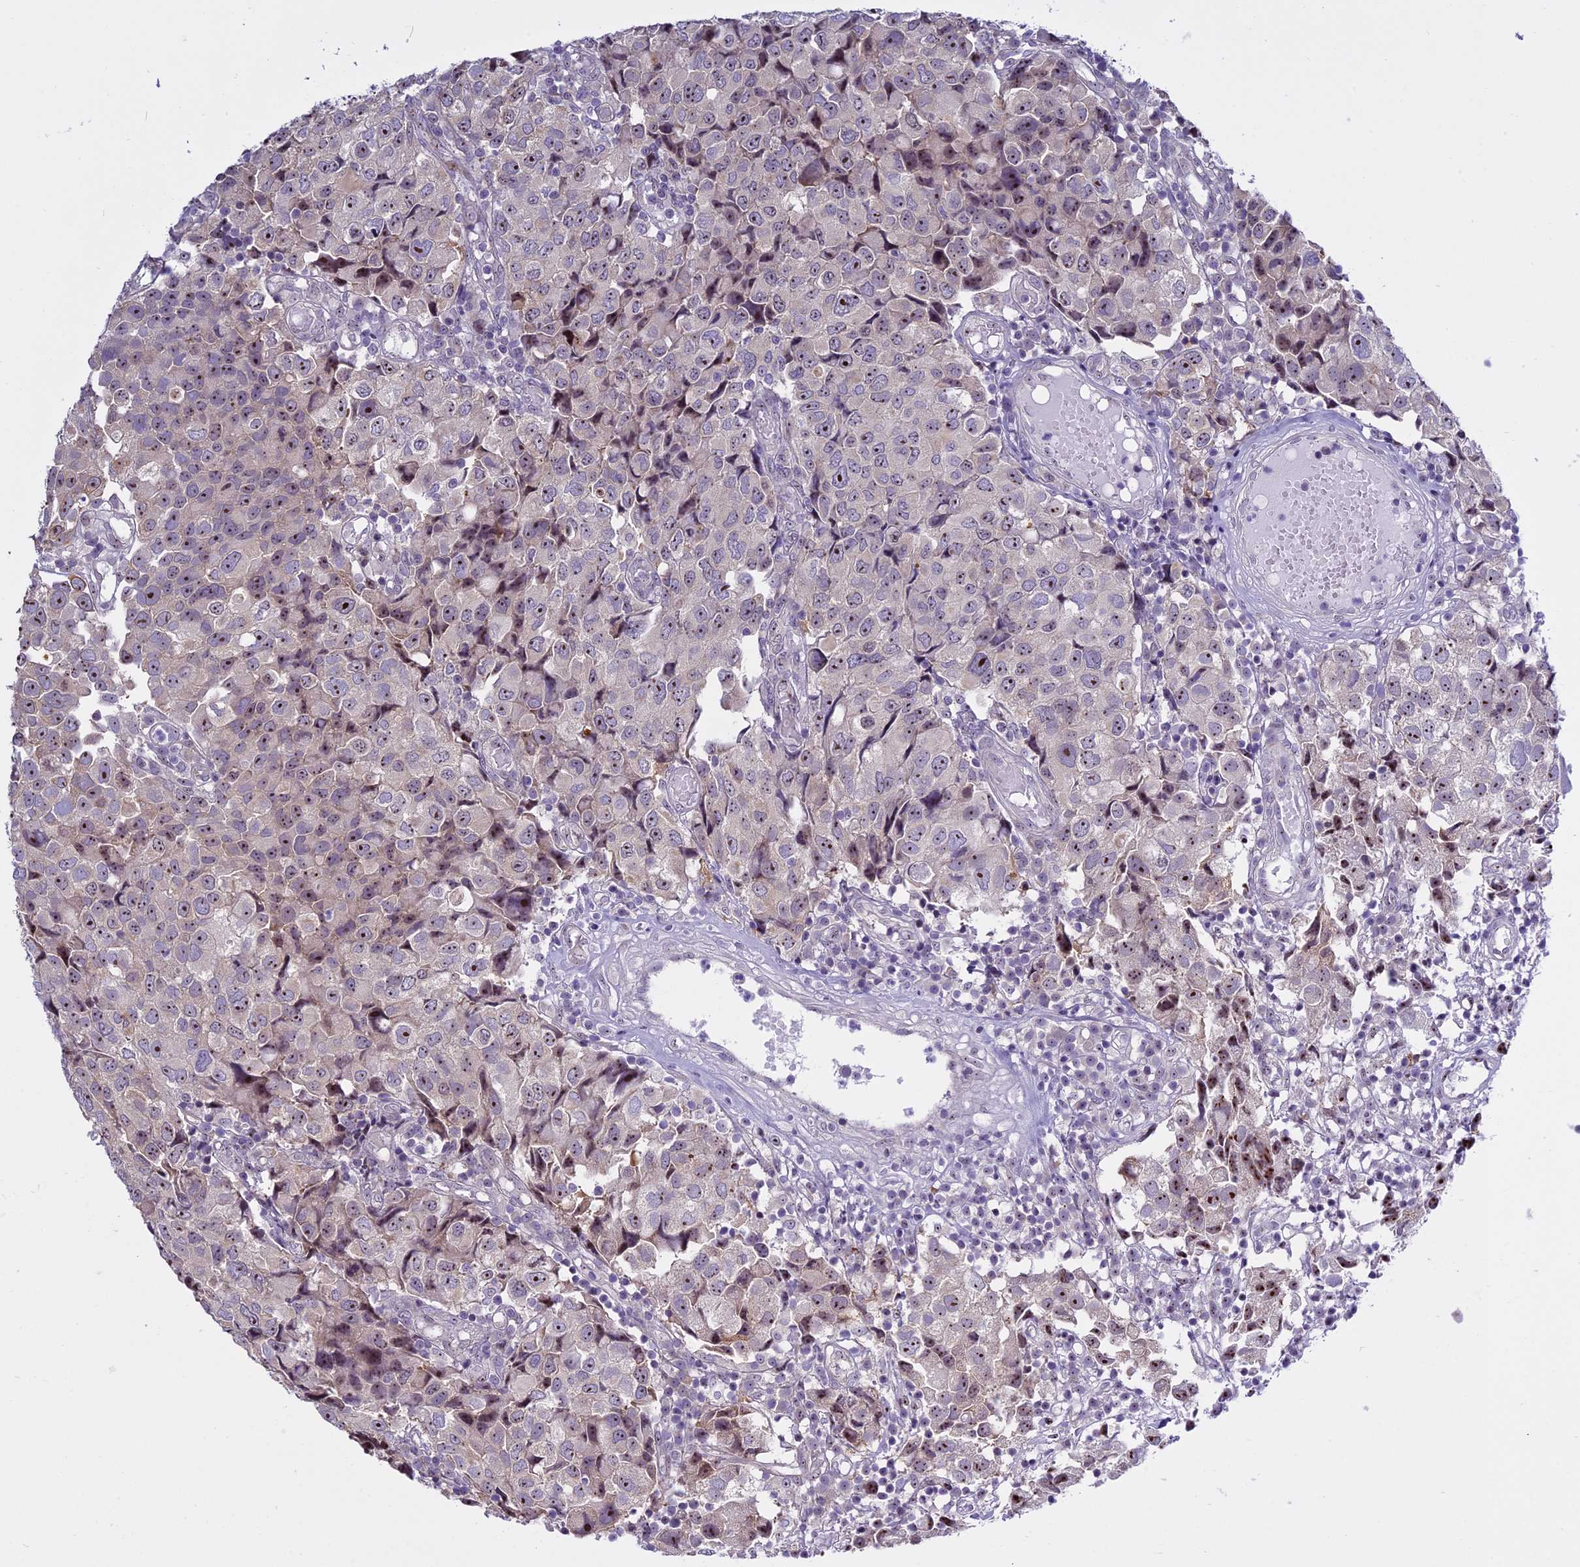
{"staining": {"intensity": "moderate", "quantity": "25%-75%", "location": "nuclear"}, "tissue": "urothelial cancer", "cell_type": "Tumor cells", "image_type": "cancer", "snomed": [{"axis": "morphology", "description": "Urothelial carcinoma, High grade"}, {"axis": "topography", "description": "Urinary bladder"}], "caption": "This photomicrograph shows IHC staining of human high-grade urothelial carcinoma, with medium moderate nuclear expression in about 25%-75% of tumor cells.", "gene": "TBL3", "patient": {"sex": "female", "age": 75}}